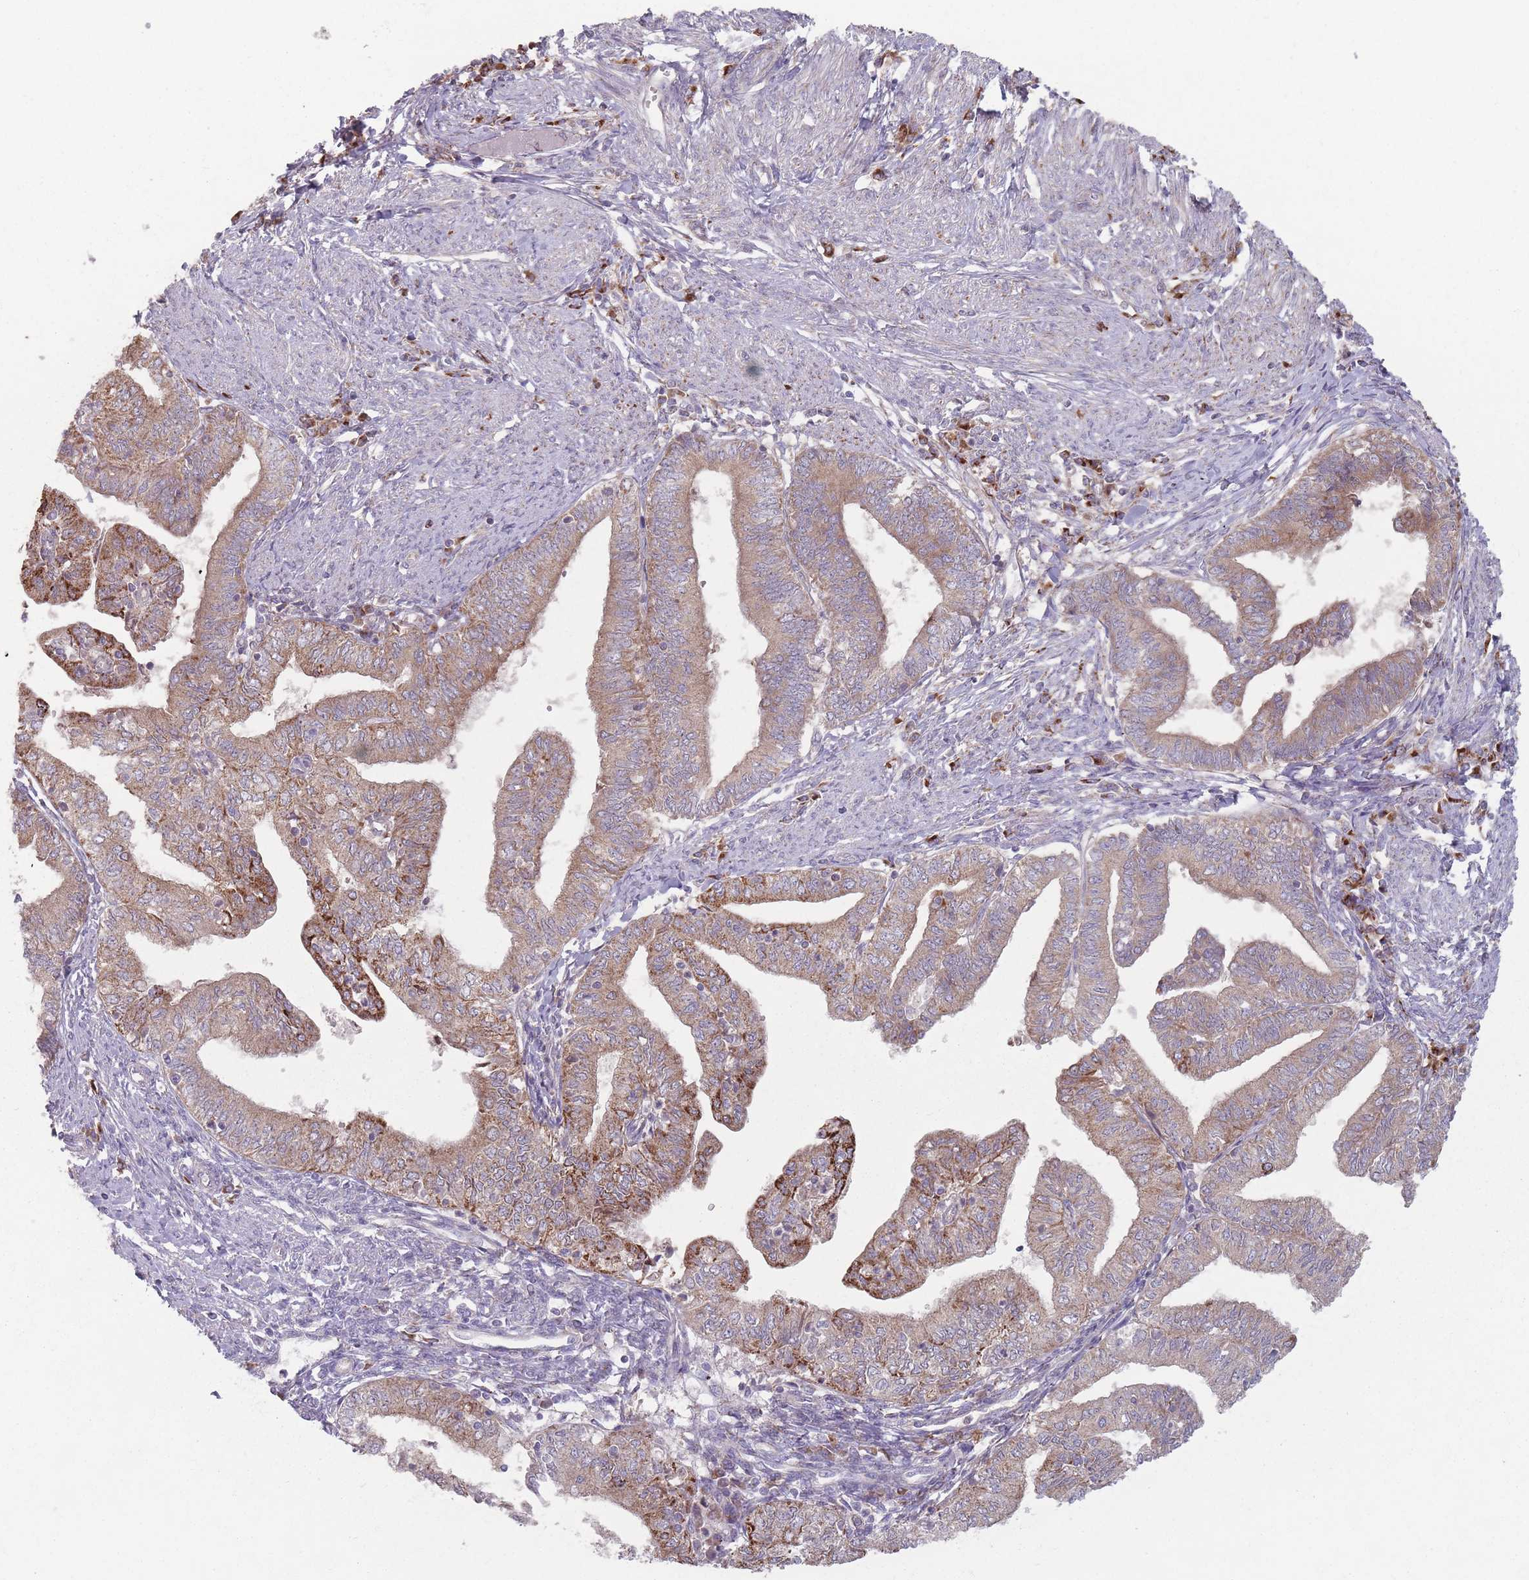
{"staining": {"intensity": "moderate", "quantity": ">75%", "location": "cytoplasmic/membranous"}, "tissue": "endometrial cancer", "cell_type": "Tumor cells", "image_type": "cancer", "snomed": [{"axis": "morphology", "description": "Adenocarcinoma, NOS"}, {"axis": "topography", "description": "Endometrium"}], "caption": "IHC staining of adenocarcinoma (endometrial), which reveals medium levels of moderate cytoplasmic/membranous expression in about >75% of tumor cells indicating moderate cytoplasmic/membranous protein positivity. The staining was performed using DAB (3,3'-diaminobenzidine) (brown) for protein detection and nuclei were counterstained in hematoxylin (blue).", "gene": "OR10Q1", "patient": {"sex": "female", "age": 66}}